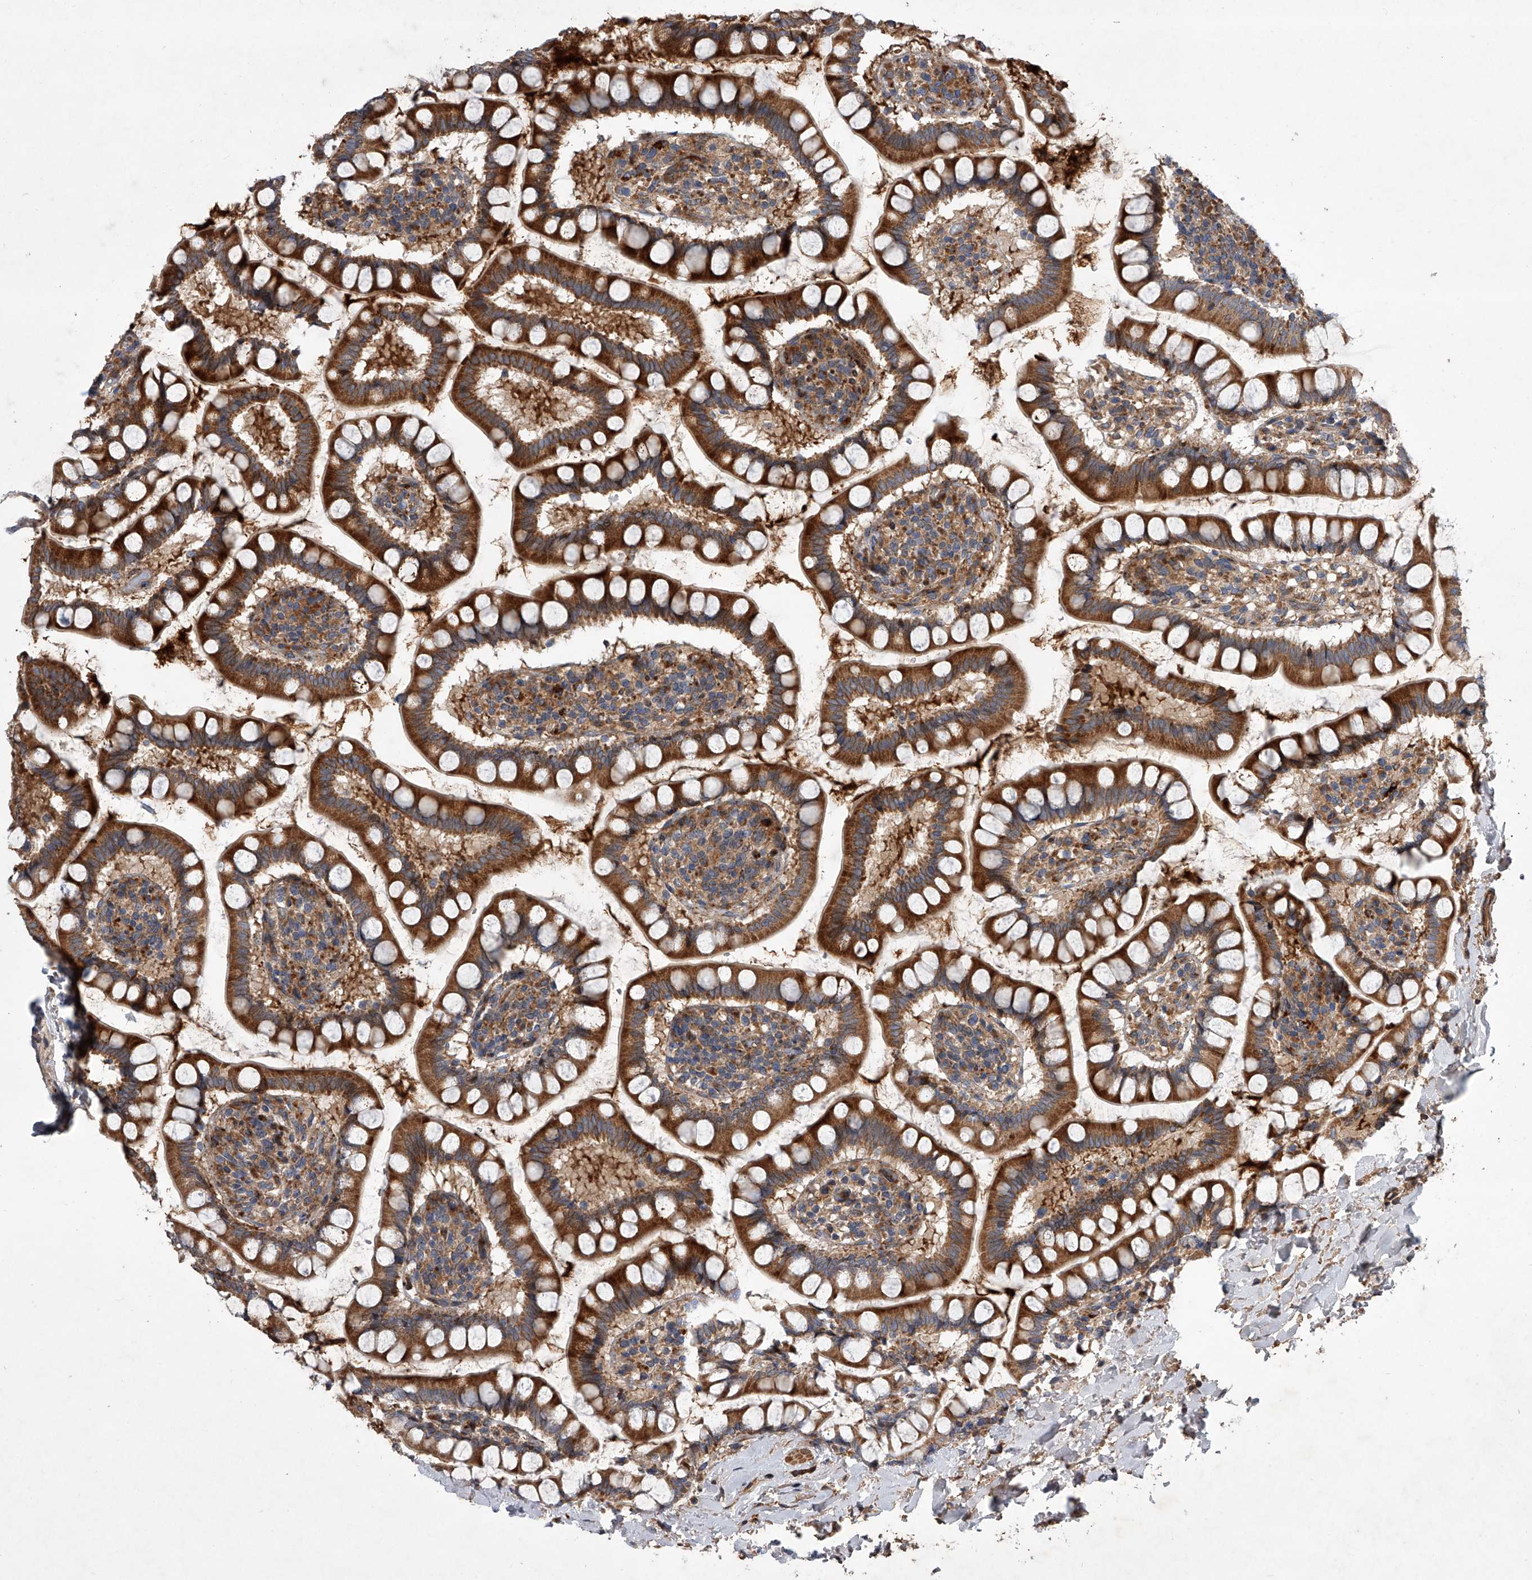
{"staining": {"intensity": "strong", "quantity": ">75%", "location": "cytoplasmic/membranous"}, "tissue": "small intestine", "cell_type": "Glandular cells", "image_type": "normal", "snomed": [{"axis": "morphology", "description": "Normal tissue, NOS"}, {"axis": "topography", "description": "Small intestine"}], "caption": "Immunohistochemical staining of unremarkable human small intestine exhibits >75% levels of strong cytoplasmic/membranous protein positivity in approximately >75% of glandular cells.", "gene": "USP47", "patient": {"sex": "female", "age": 84}}